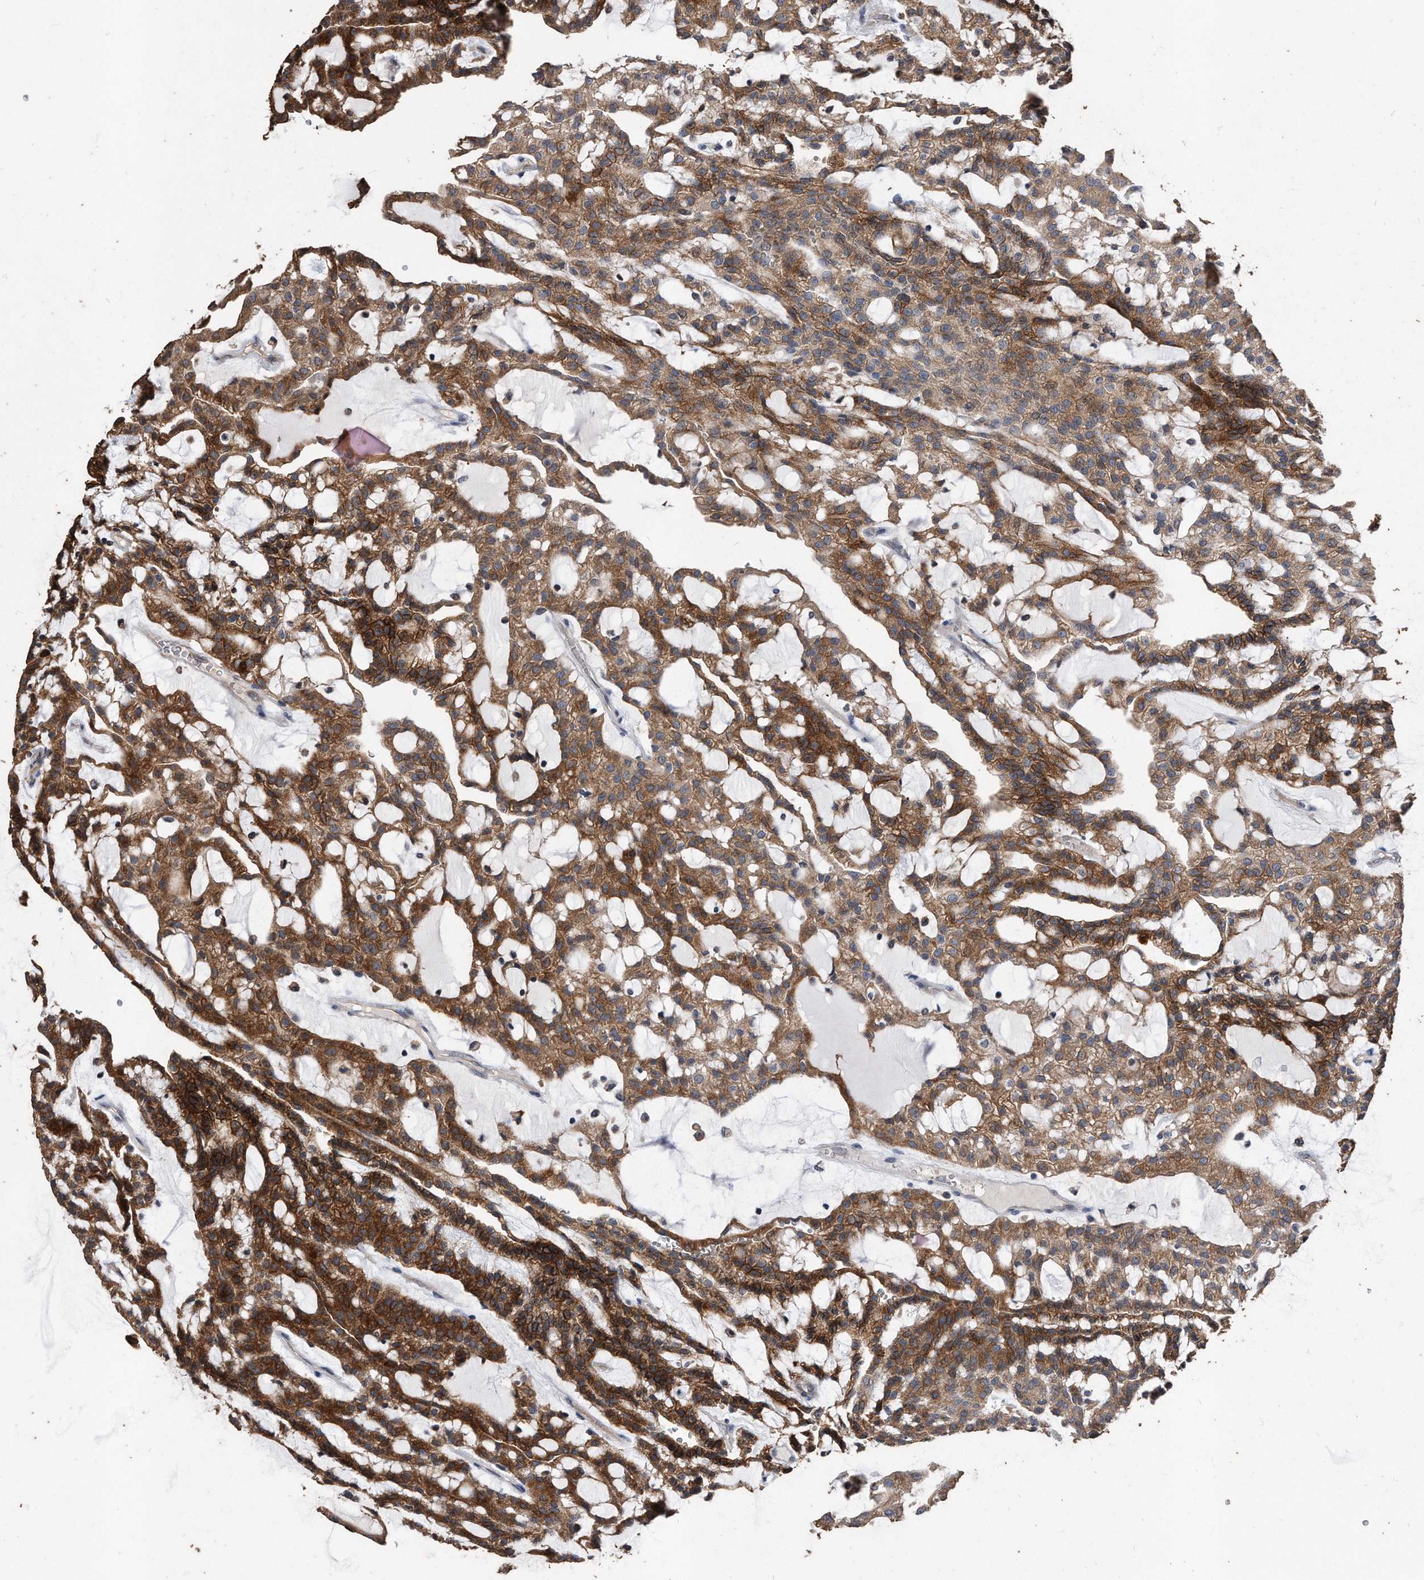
{"staining": {"intensity": "strong", "quantity": ">75%", "location": "cytoplasmic/membranous"}, "tissue": "renal cancer", "cell_type": "Tumor cells", "image_type": "cancer", "snomed": [{"axis": "morphology", "description": "Adenocarcinoma, NOS"}, {"axis": "topography", "description": "Kidney"}], "caption": "Immunohistochemical staining of human adenocarcinoma (renal) exhibits high levels of strong cytoplasmic/membranous staining in about >75% of tumor cells.", "gene": "IL20RA", "patient": {"sex": "male", "age": 63}}